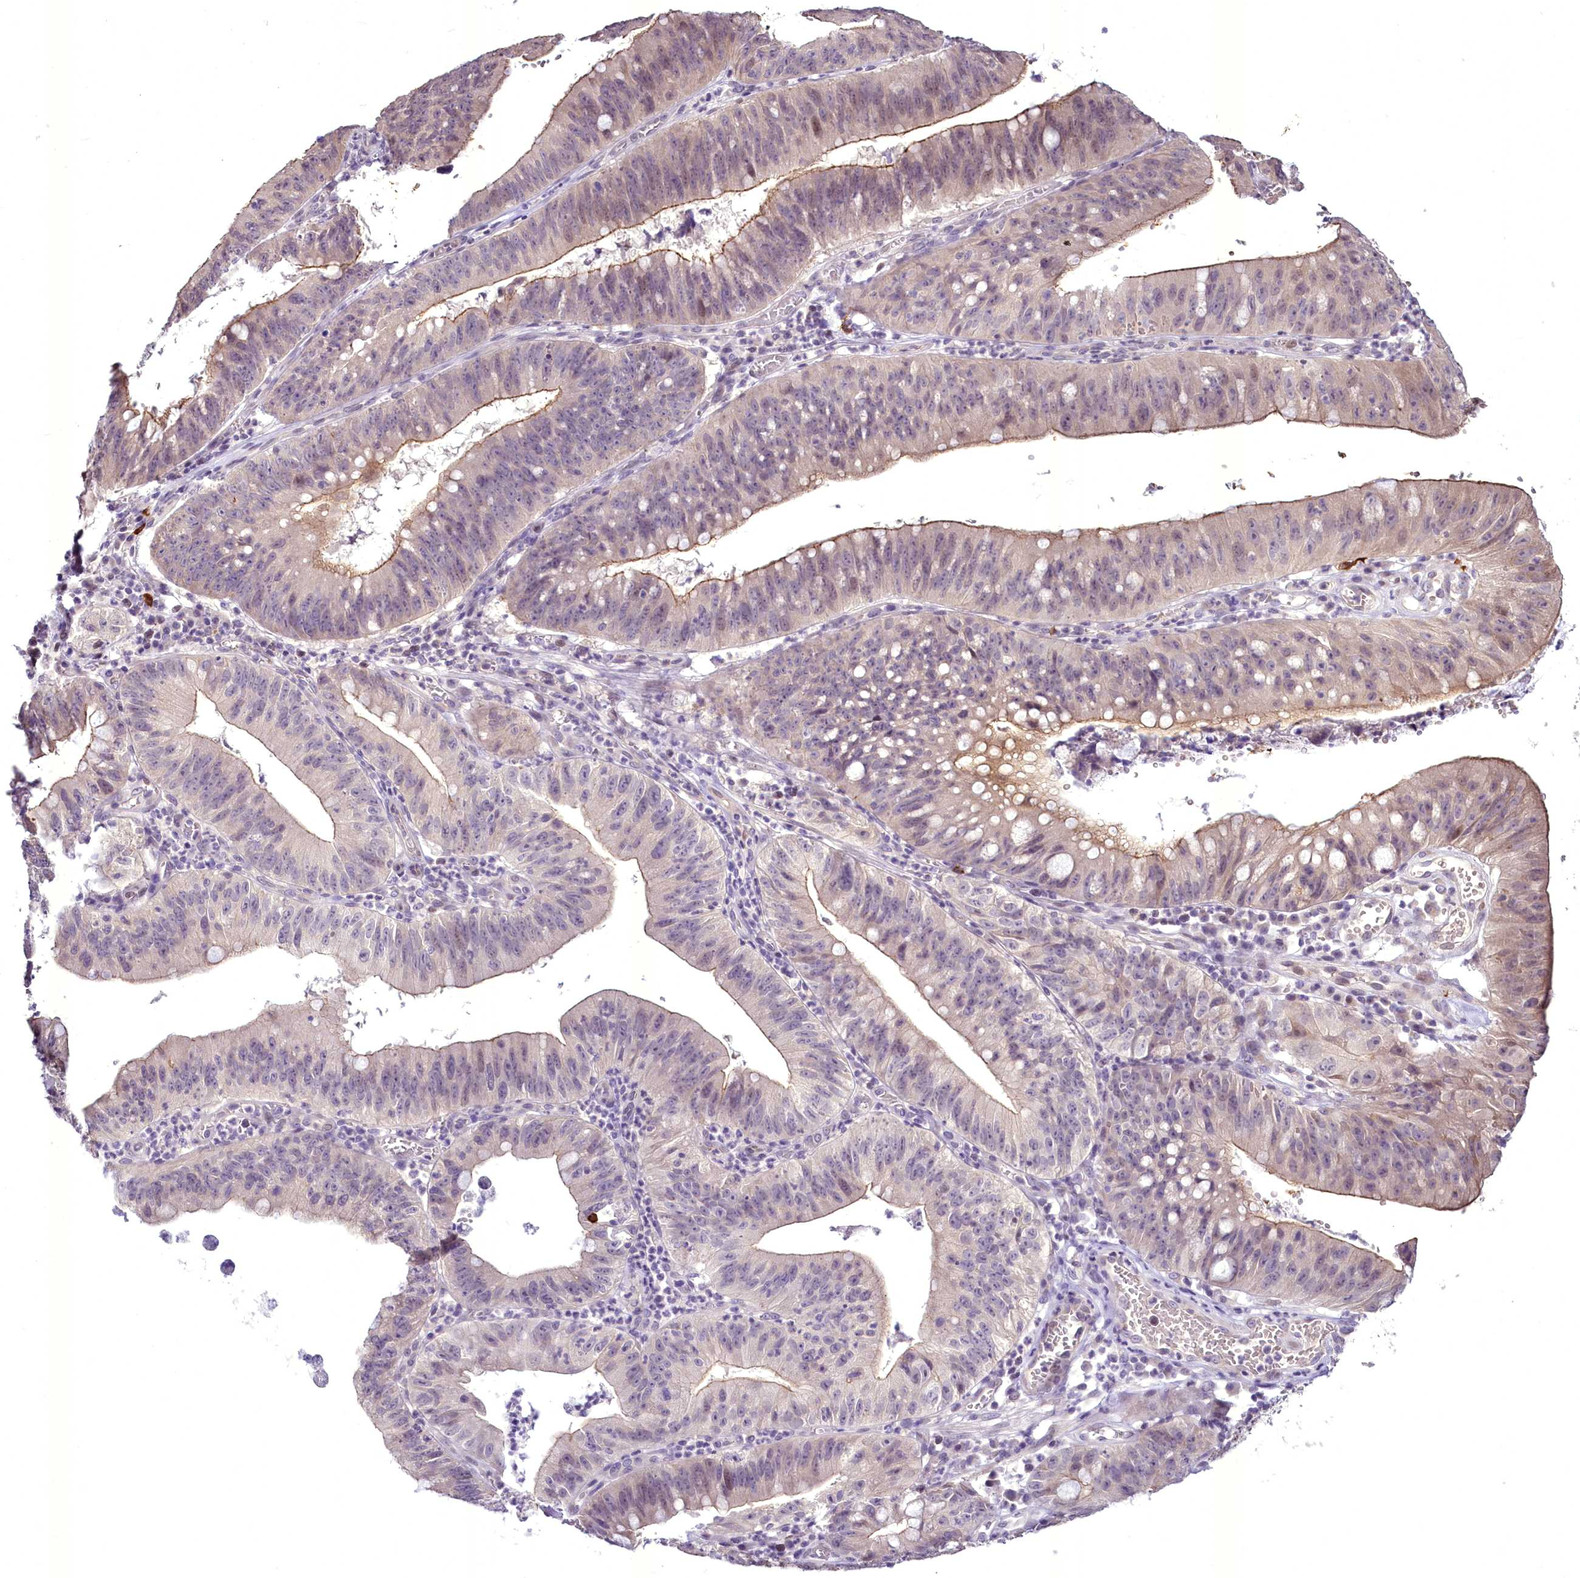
{"staining": {"intensity": "moderate", "quantity": "25%-75%", "location": "cytoplasmic/membranous"}, "tissue": "stomach cancer", "cell_type": "Tumor cells", "image_type": "cancer", "snomed": [{"axis": "morphology", "description": "Adenocarcinoma, NOS"}, {"axis": "topography", "description": "Stomach"}], "caption": "High-magnification brightfield microscopy of stomach cancer (adenocarcinoma) stained with DAB (brown) and counterstained with hematoxylin (blue). tumor cells exhibit moderate cytoplasmic/membranous expression is appreciated in about25%-75% of cells.", "gene": "BANK1", "patient": {"sex": "male", "age": 59}}